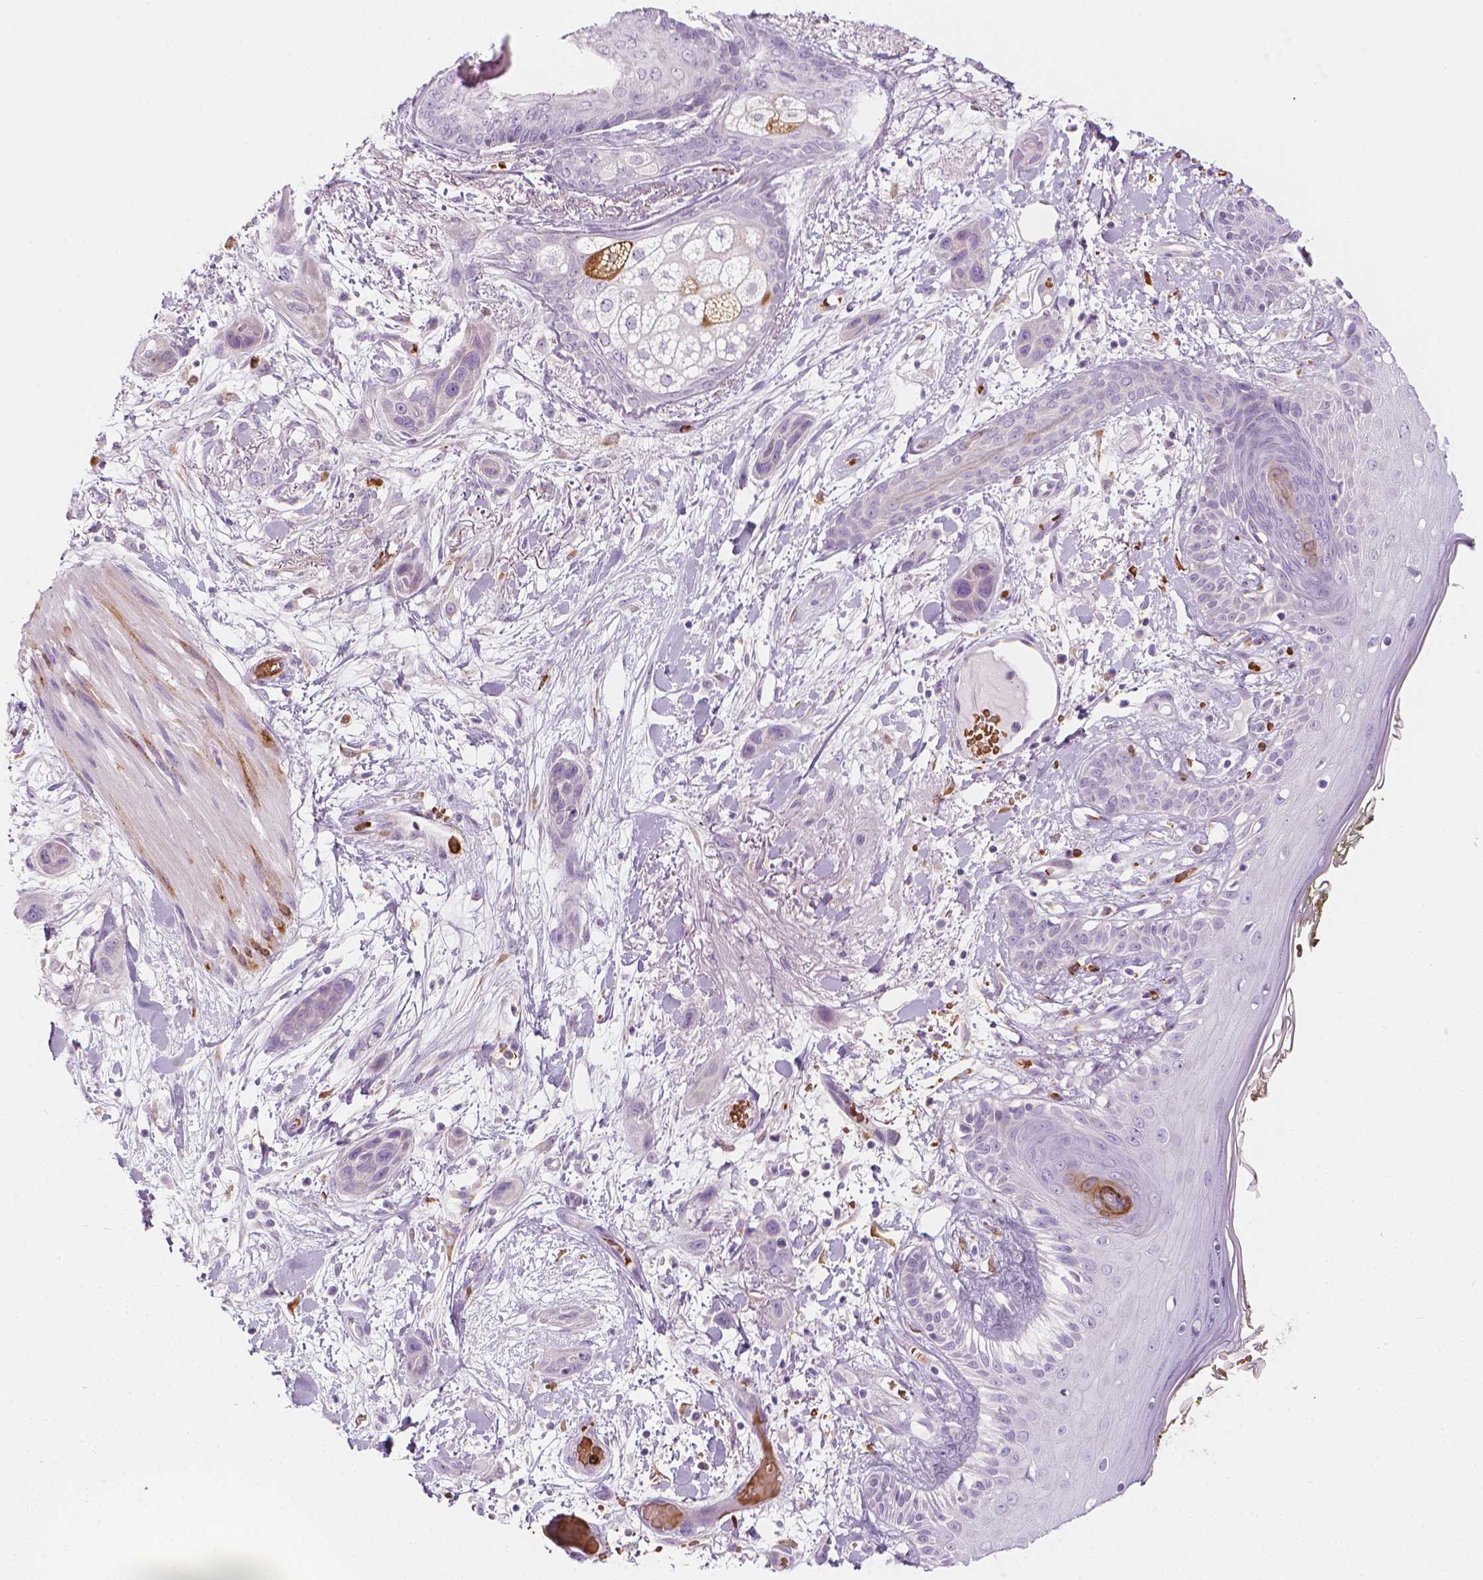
{"staining": {"intensity": "negative", "quantity": "none", "location": "none"}, "tissue": "skin cancer", "cell_type": "Tumor cells", "image_type": "cancer", "snomed": [{"axis": "morphology", "description": "Squamous cell carcinoma, NOS"}, {"axis": "topography", "description": "Skin"}], "caption": "A histopathology image of human skin cancer (squamous cell carcinoma) is negative for staining in tumor cells.", "gene": "CES1", "patient": {"sex": "male", "age": 79}}